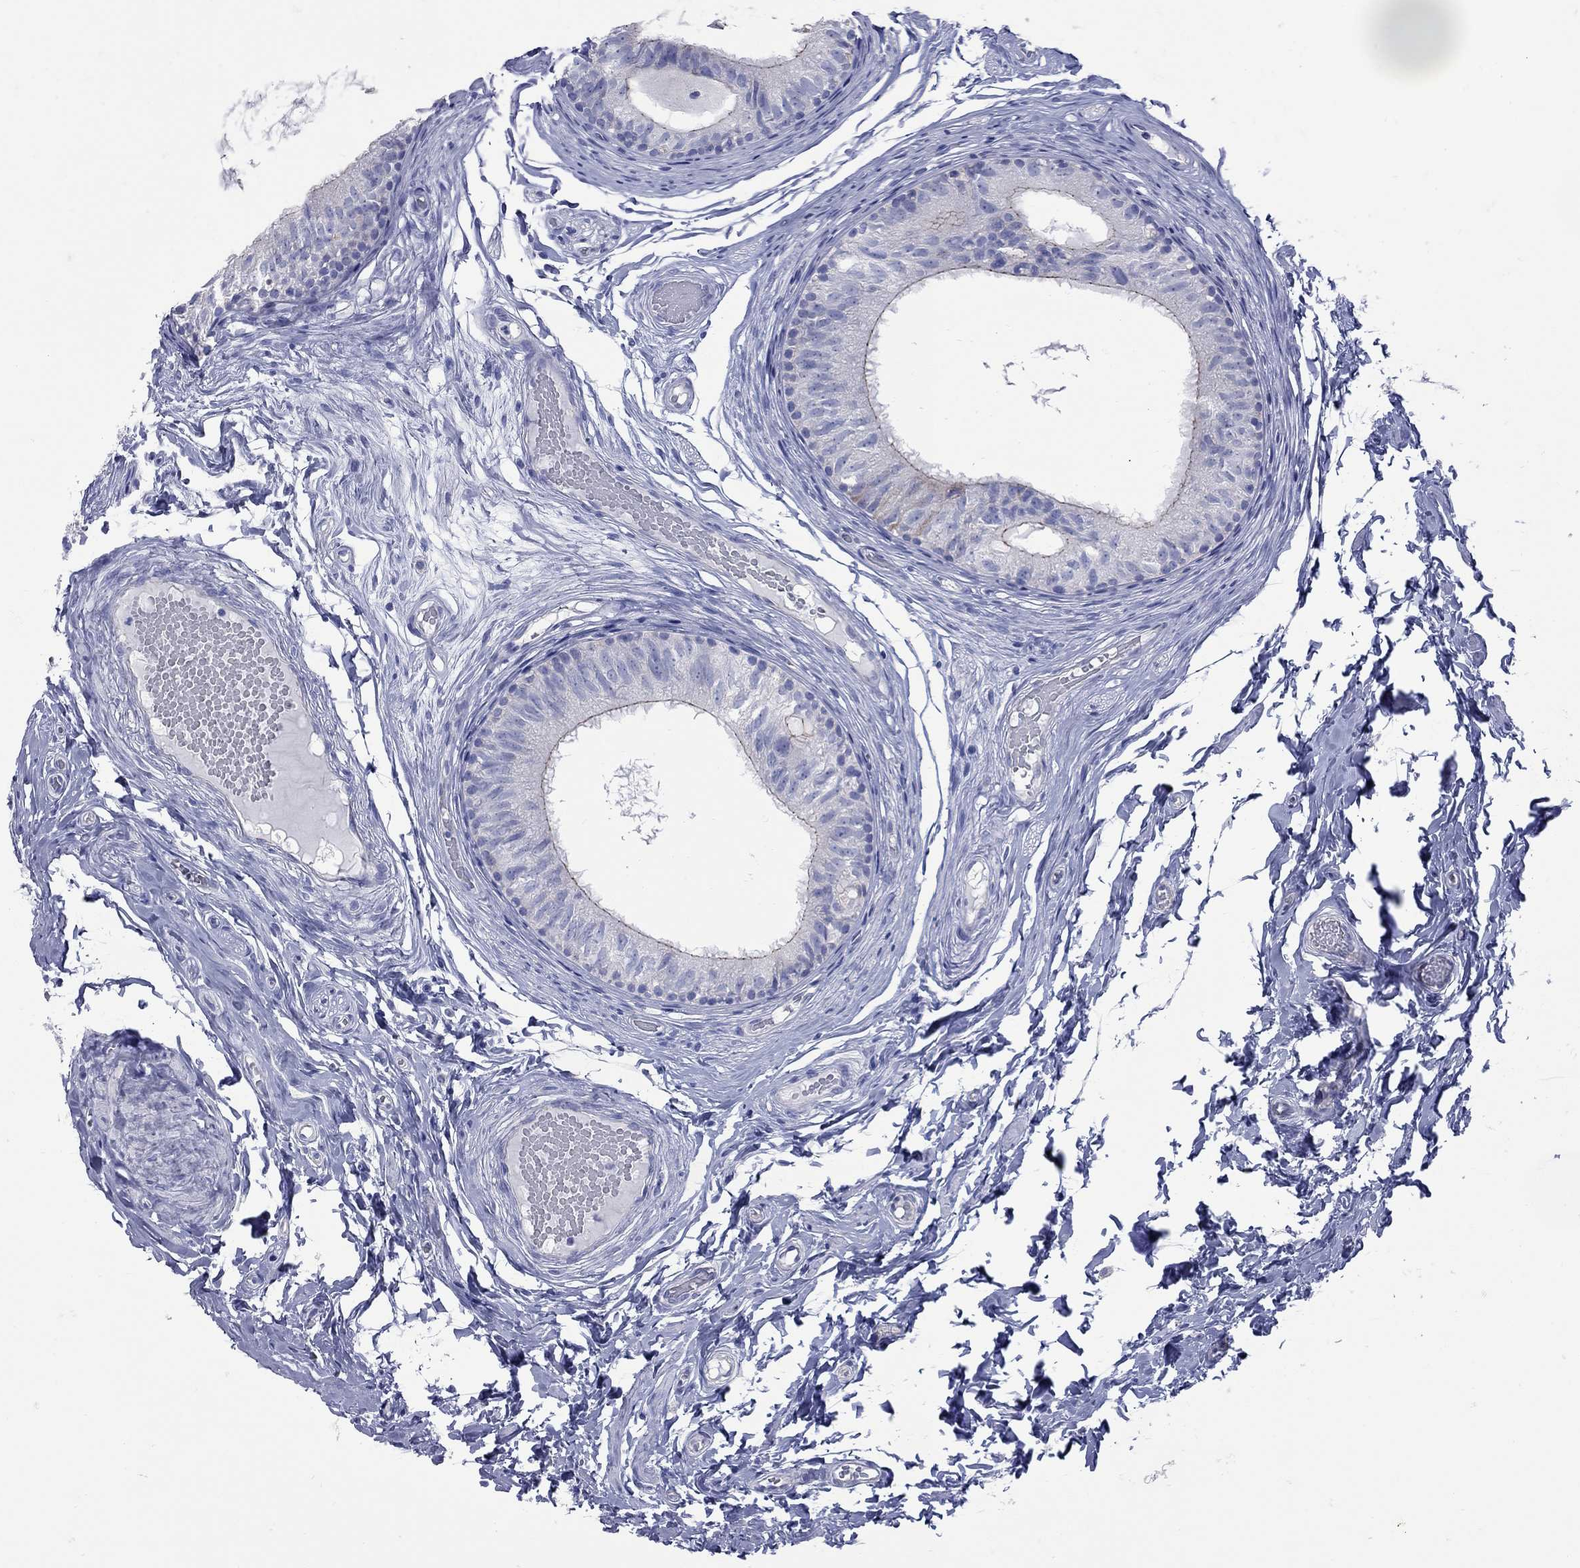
{"staining": {"intensity": "moderate", "quantity": "<25%", "location": "cytoplasmic/membranous"}, "tissue": "epididymis", "cell_type": "Glandular cells", "image_type": "normal", "snomed": [{"axis": "morphology", "description": "Normal tissue, NOS"}, {"axis": "topography", "description": "Epididymis"}], "caption": "Protein expression analysis of unremarkable human epididymis reveals moderate cytoplasmic/membranous staining in about <25% of glandular cells. (IHC, brightfield microscopy, high magnification).", "gene": "PDZD3", "patient": {"sex": "male", "age": 29}}